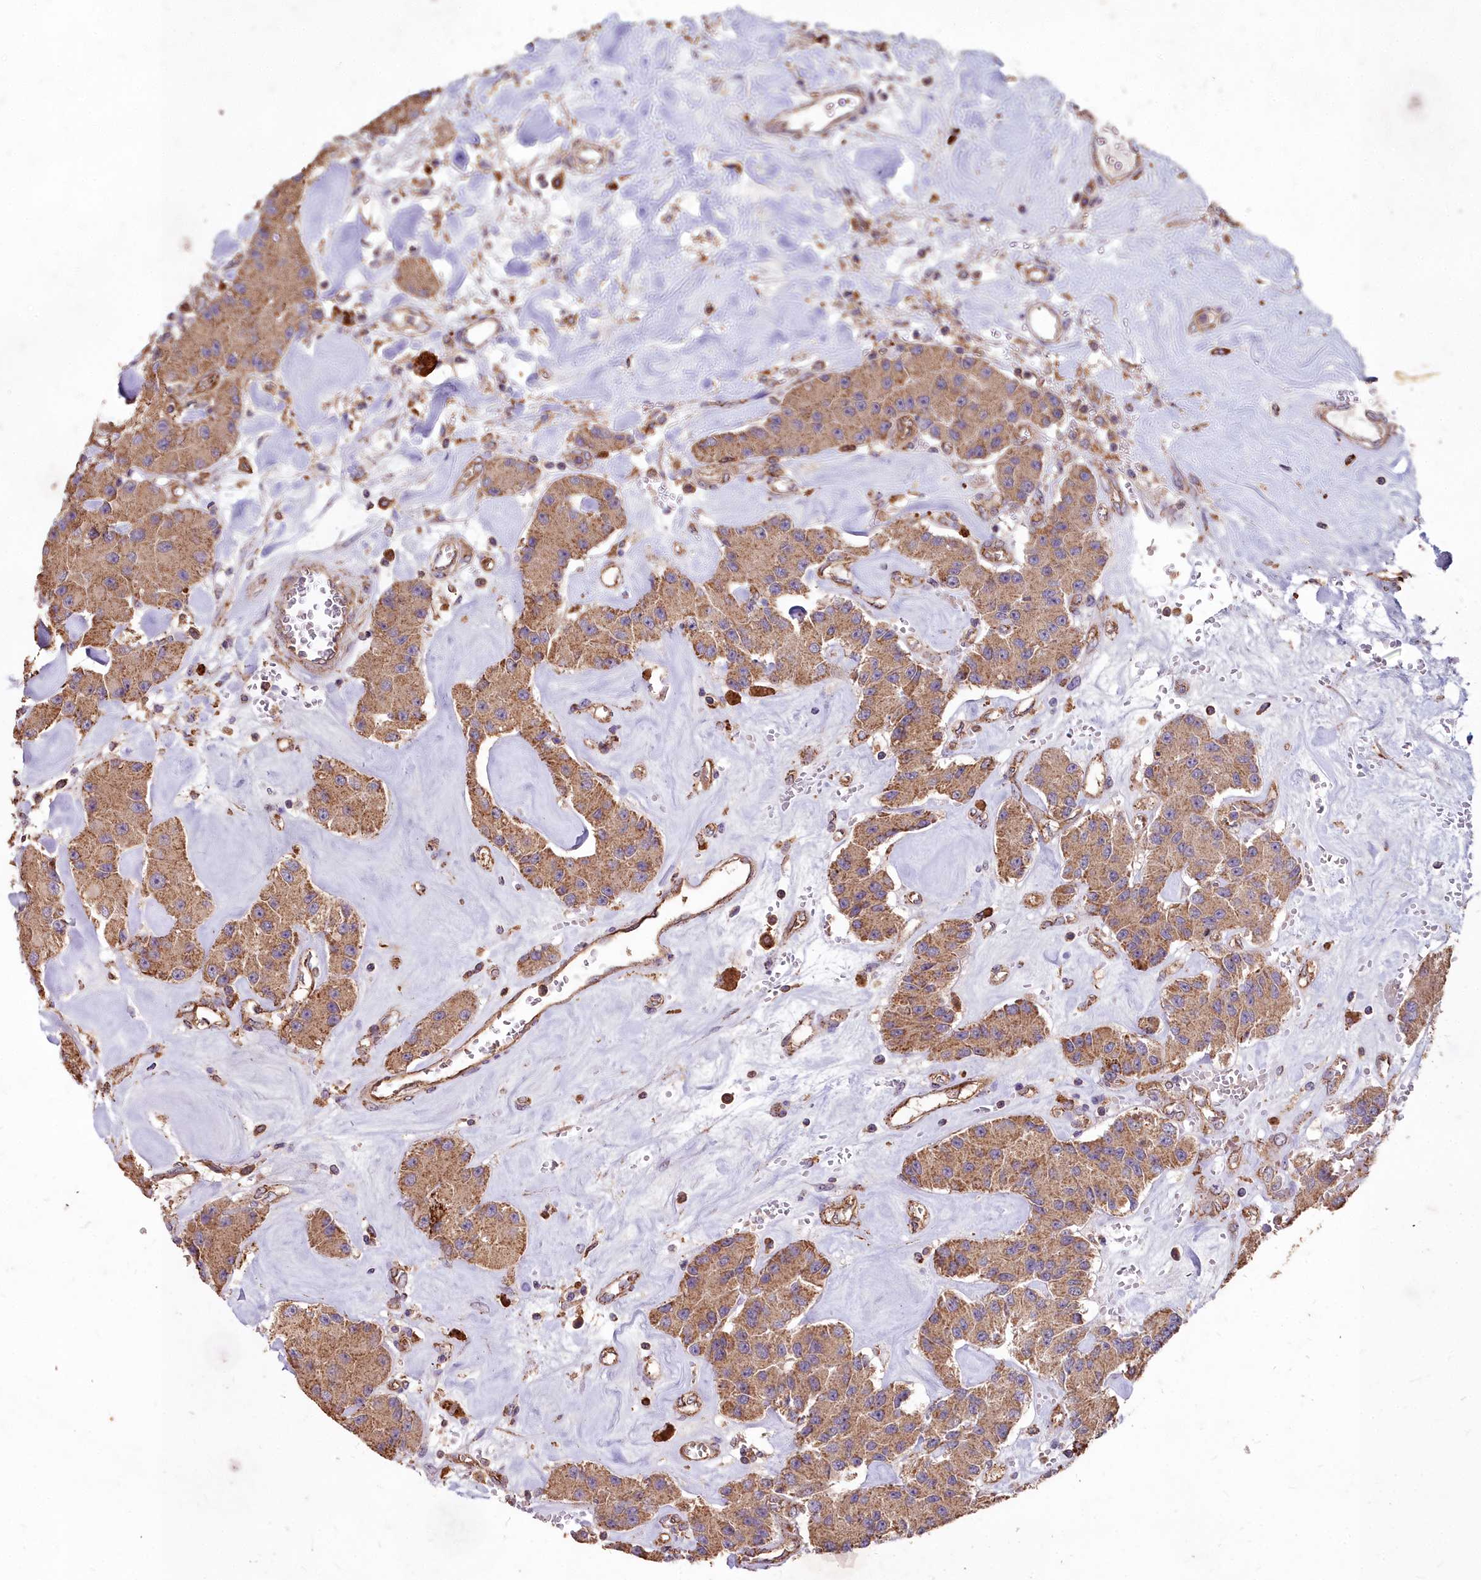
{"staining": {"intensity": "moderate", "quantity": ">75%", "location": "cytoplasmic/membranous"}, "tissue": "carcinoid", "cell_type": "Tumor cells", "image_type": "cancer", "snomed": [{"axis": "morphology", "description": "Carcinoid, malignant, NOS"}, {"axis": "topography", "description": "Pancreas"}], "caption": "About >75% of tumor cells in human carcinoid reveal moderate cytoplasmic/membranous protein expression as visualized by brown immunohistochemical staining.", "gene": "CEMIP2", "patient": {"sex": "male", "age": 41}}